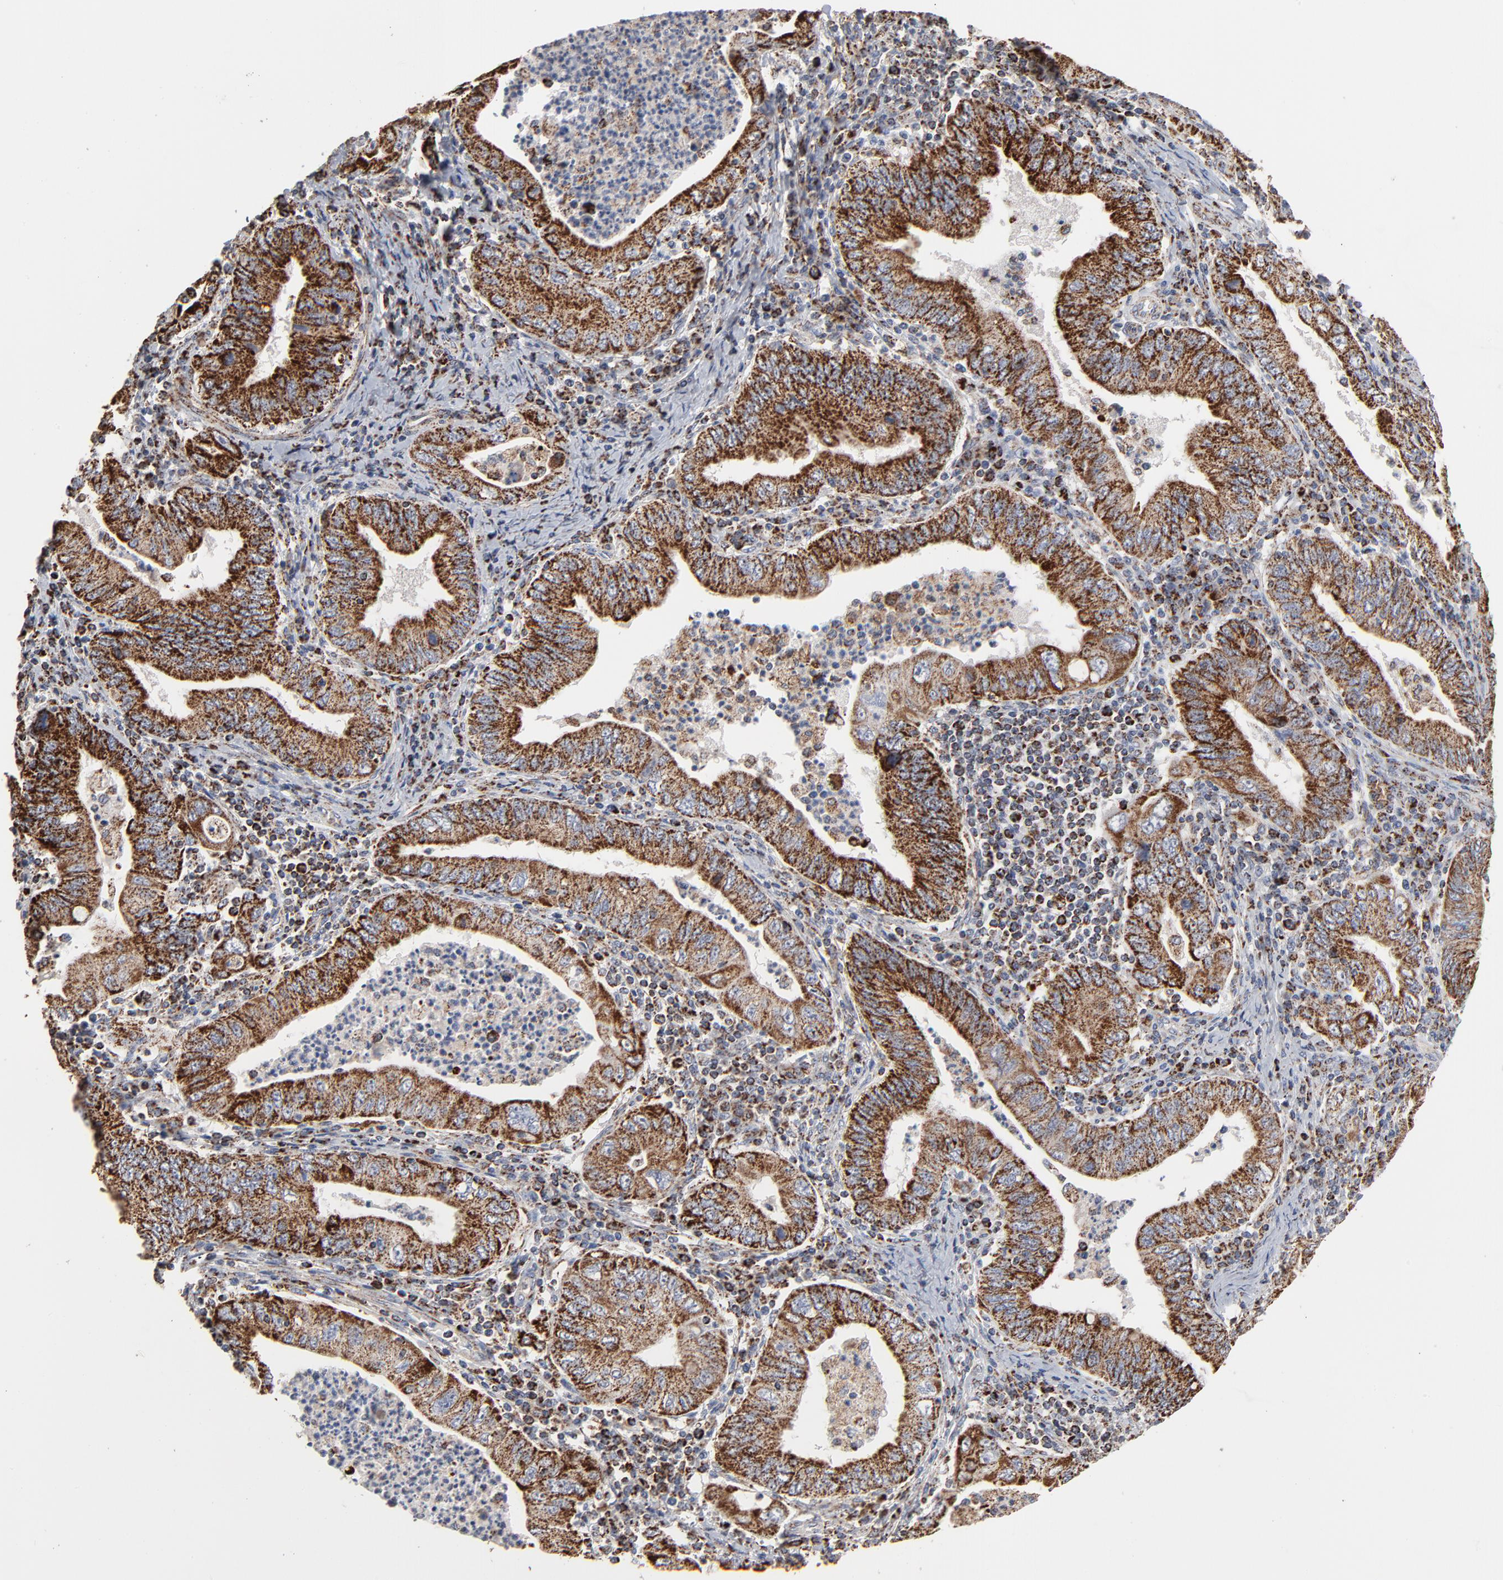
{"staining": {"intensity": "strong", "quantity": ">75%", "location": "cytoplasmic/membranous"}, "tissue": "stomach cancer", "cell_type": "Tumor cells", "image_type": "cancer", "snomed": [{"axis": "morphology", "description": "Normal tissue, NOS"}, {"axis": "morphology", "description": "Adenocarcinoma, NOS"}, {"axis": "topography", "description": "Esophagus"}, {"axis": "topography", "description": "Stomach, upper"}, {"axis": "topography", "description": "Peripheral nerve tissue"}], "caption": "IHC (DAB (3,3'-diaminobenzidine)) staining of stomach adenocarcinoma reveals strong cytoplasmic/membranous protein staining in about >75% of tumor cells.", "gene": "UQCRC1", "patient": {"sex": "male", "age": 62}}